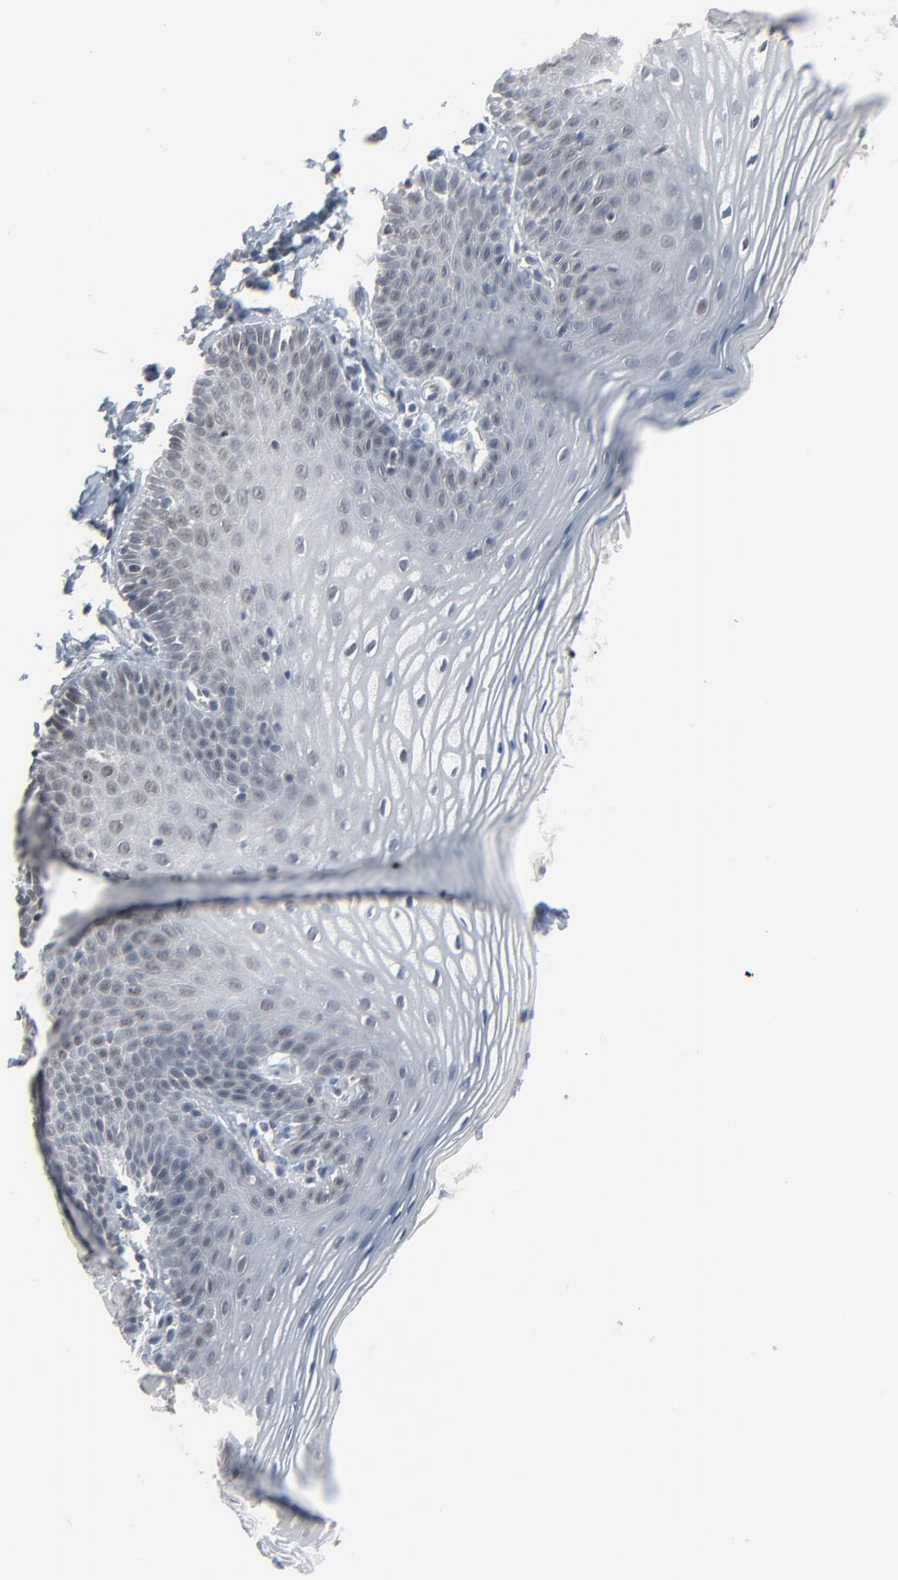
{"staining": {"intensity": "negative", "quantity": "none", "location": "none"}, "tissue": "vagina", "cell_type": "Squamous epithelial cells", "image_type": "normal", "snomed": [{"axis": "morphology", "description": "Normal tissue, NOS"}, {"axis": "topography", "description": "Vagina"}], "caption": "IHC of benign vagina demonstrates no positivity in squamous epithelial cells.", "gene": "SAGE1", "patient": {"sex": "female", "age": 55}}